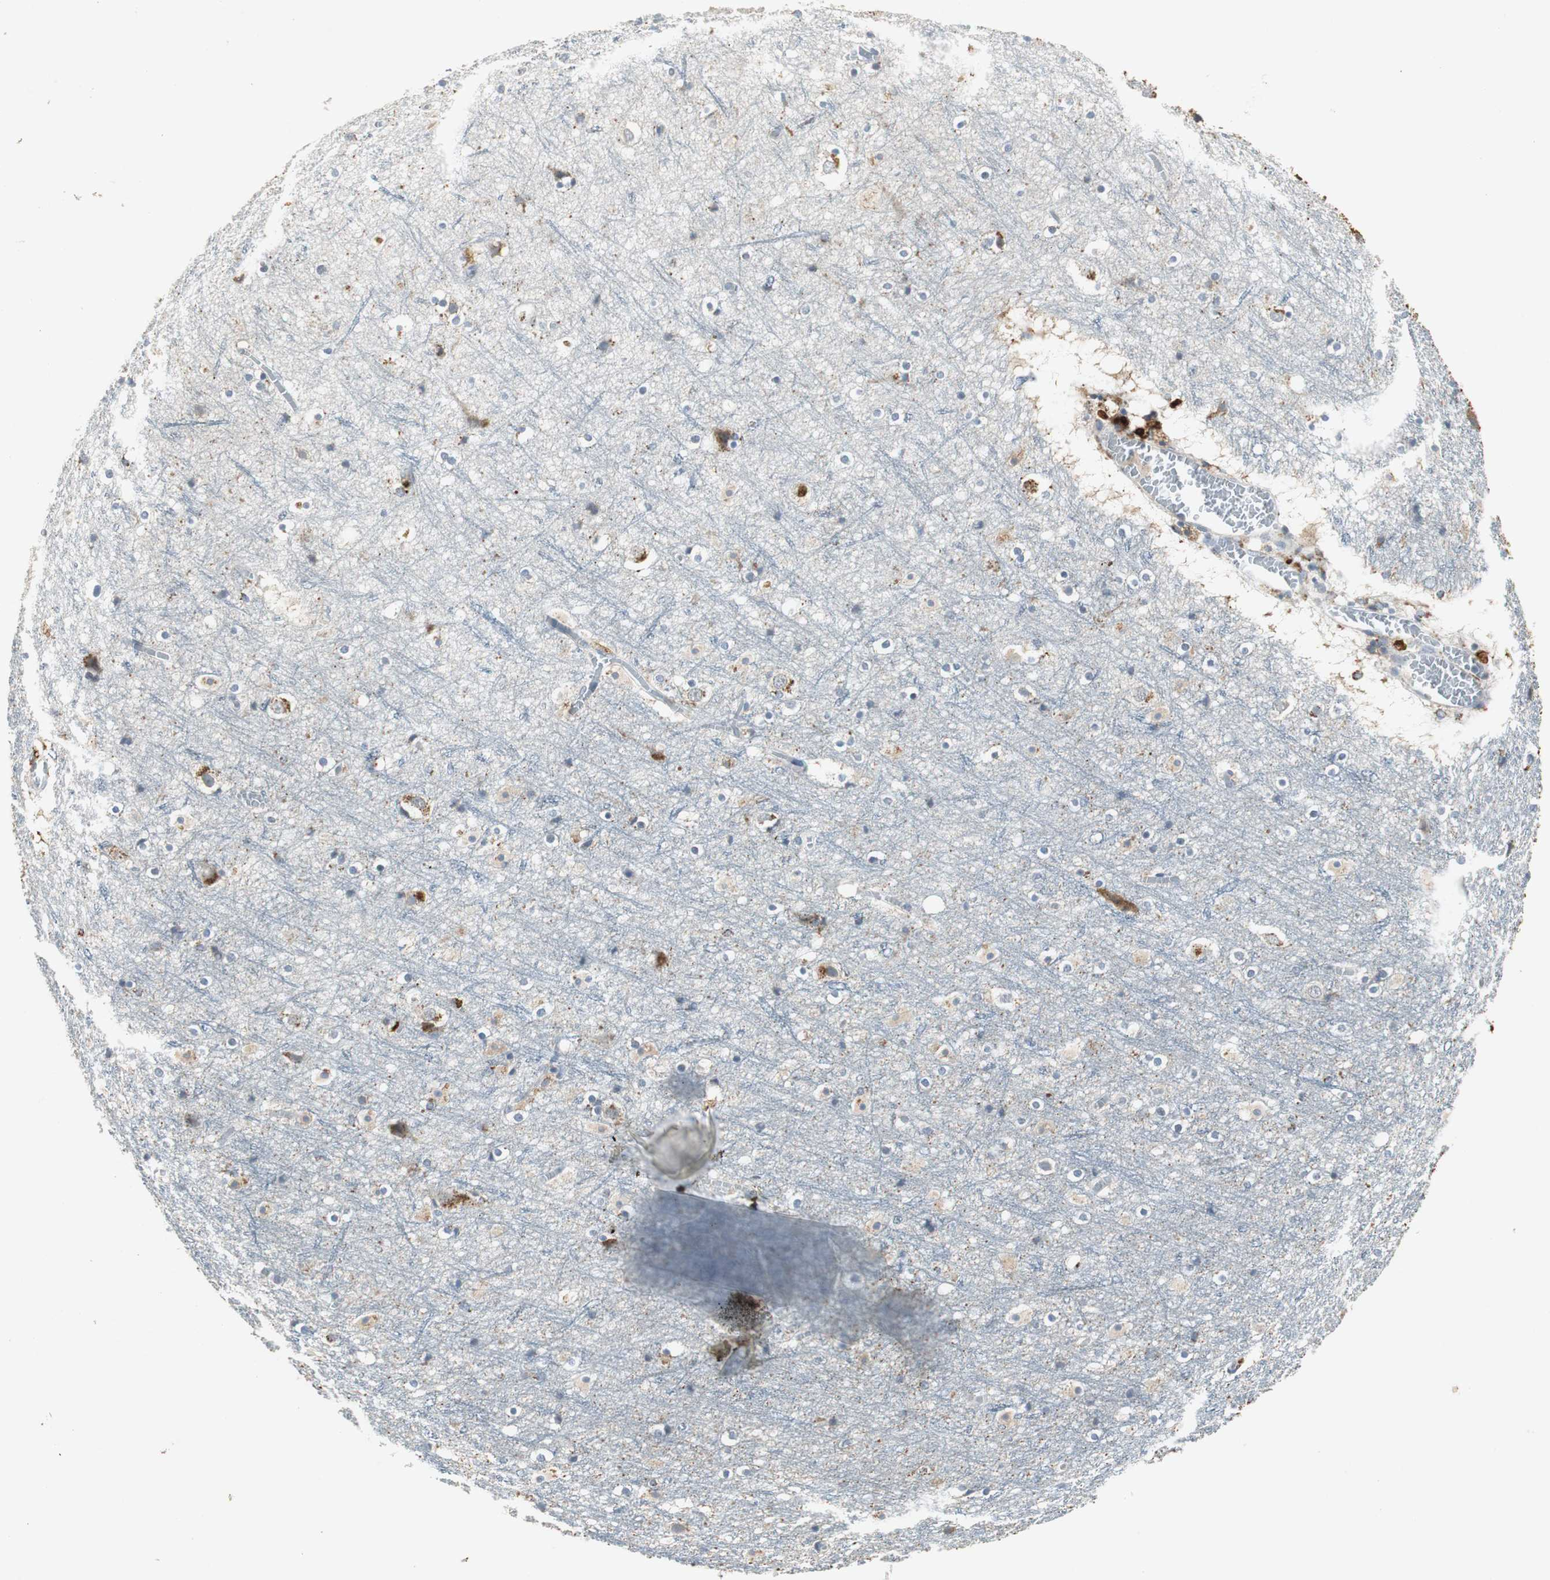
{"staining": {"intensity": "weak", "quantity": "<25%", "location": "cytoplasmic/membranous"}, "tissue": "cerebral cortex", "cell_type": "Endothelial cells", "image_type": "normal", "snomed": [{"axis": "morphology", "description": "Normal tissue, NOS"}, {"axis": "topography", "description": "Cerebral cortex"}], "caption": "Immunohistochemistry (IHC) of normal human cerebral cortex reveals no expression in endothelial cells.", "gene": "NLGN1", "patient": {"sex": "male", "age": 45}}